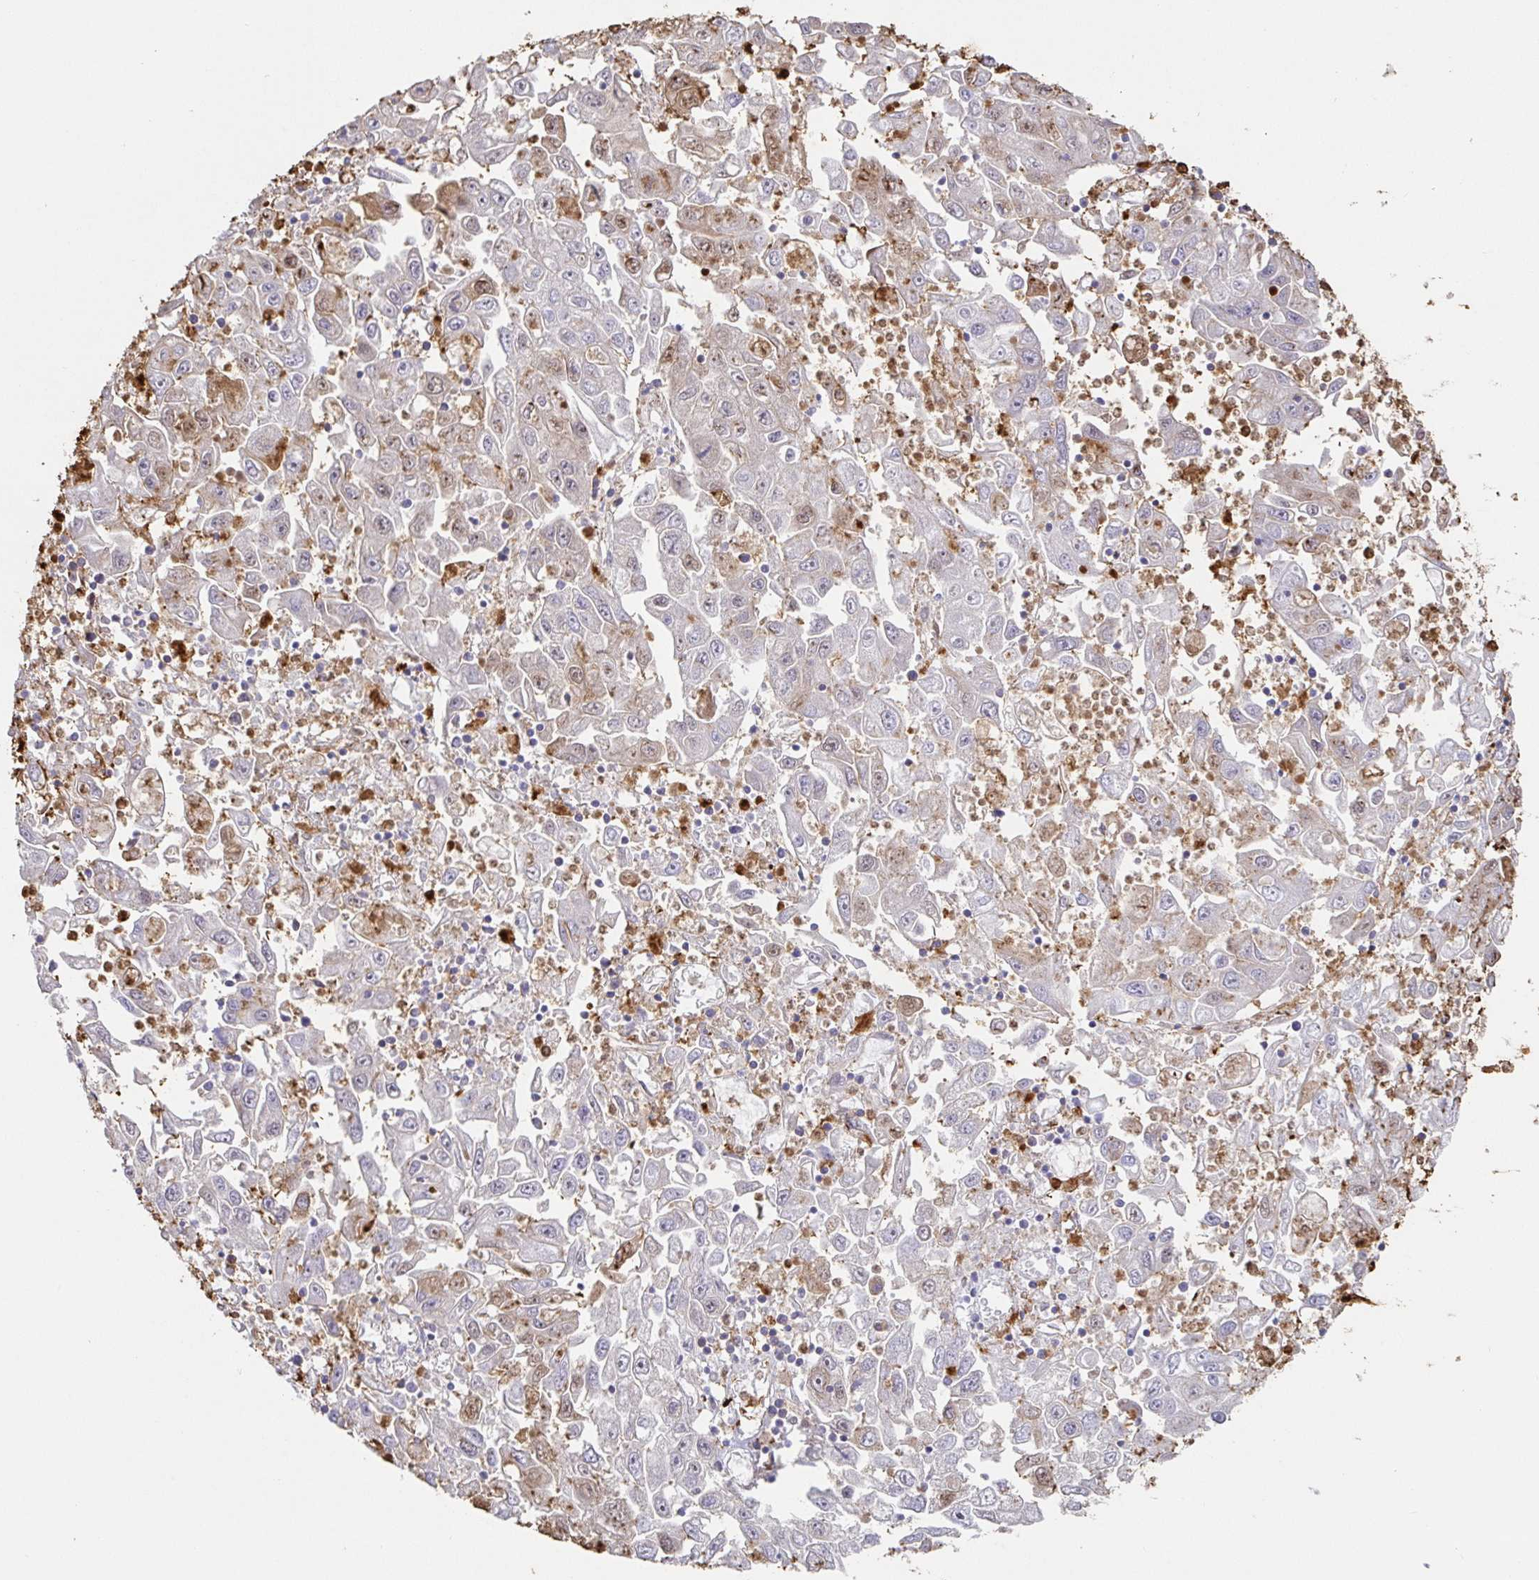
{"staining": {"intensity": "weak", "quantity": "<25%", "location": "cytoplasmic/membranous"}, "tissue": "endometrial cancer", "cell_type": "Tumor cells", "image_type": "cancer", "snomed": [{"axis": "morphology", "description": "Adenocarcinoma, NOS"}, {"axis": "topography", "description": "Uterus"}], "caption": "IHC photomicrograph of neoplastic tissue: human endometrial cancer stained with DAB demonstrates no significant protein positivity in tumor cells. The staining was performed using DAB to visualize the protein expression in brown, while the nuclei were stained in blue with hematoxylin (Magnification: 20x).", "gene": "PDPK1", "patient": {"sex": "female", "age": 62}}